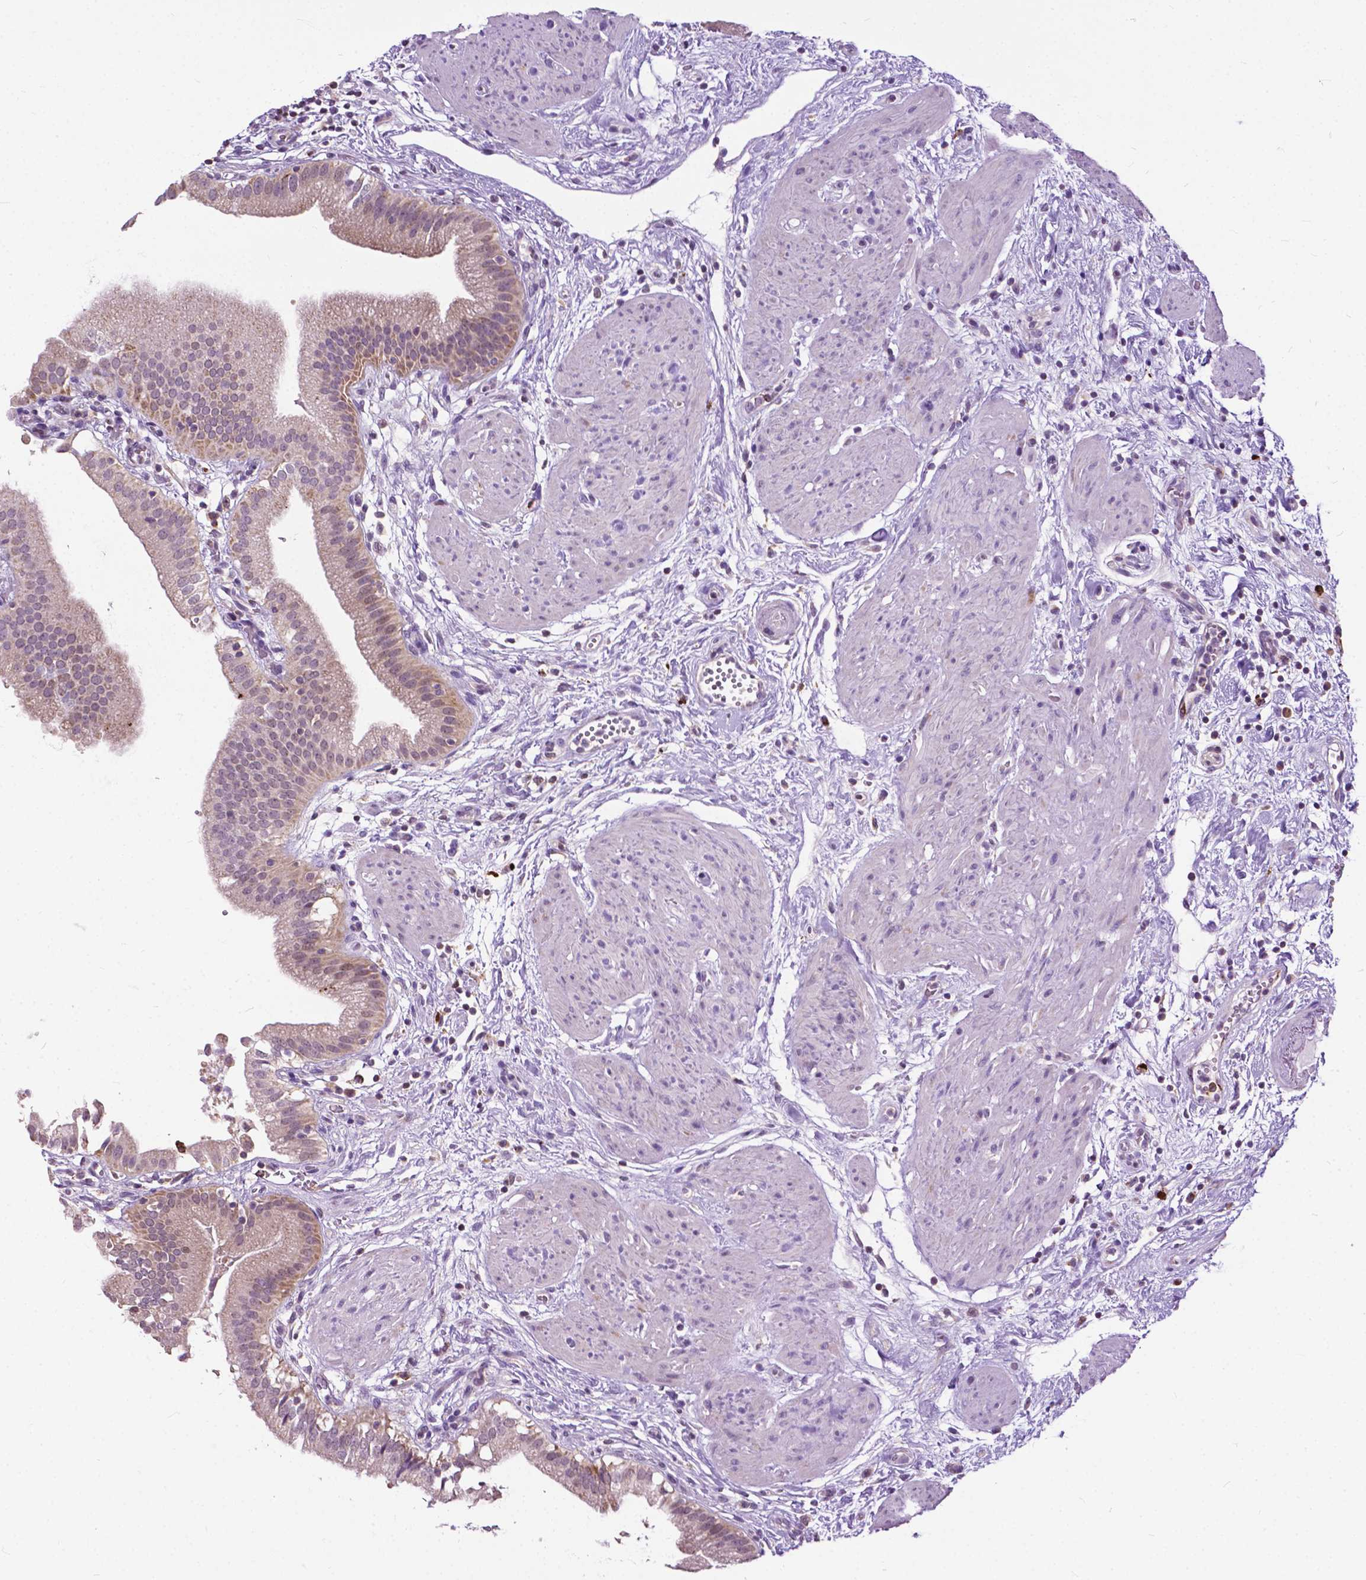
{"staining": {"intensity": "weak", "quantity": "25%-75%", "location": "cytoplasmic/membranous"}, "tissue": "gallbladder", "cell_type": "Glandular cells", "image_type": "normal", "snomed": [{"axis": "morphology", "description": "Normal tissue, NOS"}, {"axis": "topography", "description": "Gallbladder"}], "caption": "Immunohistochemical staining of normal gallbladder displays low levels of weak cytoplasmic/membranous positivity in about 25%-75% of glandular cells. (Stains: DAB in brown, nuclei in blue, Microscopy: brightfield microscopy at high magnification).", "gene": "TTC9B", "patient": {"sex": "female", "age": 65}}